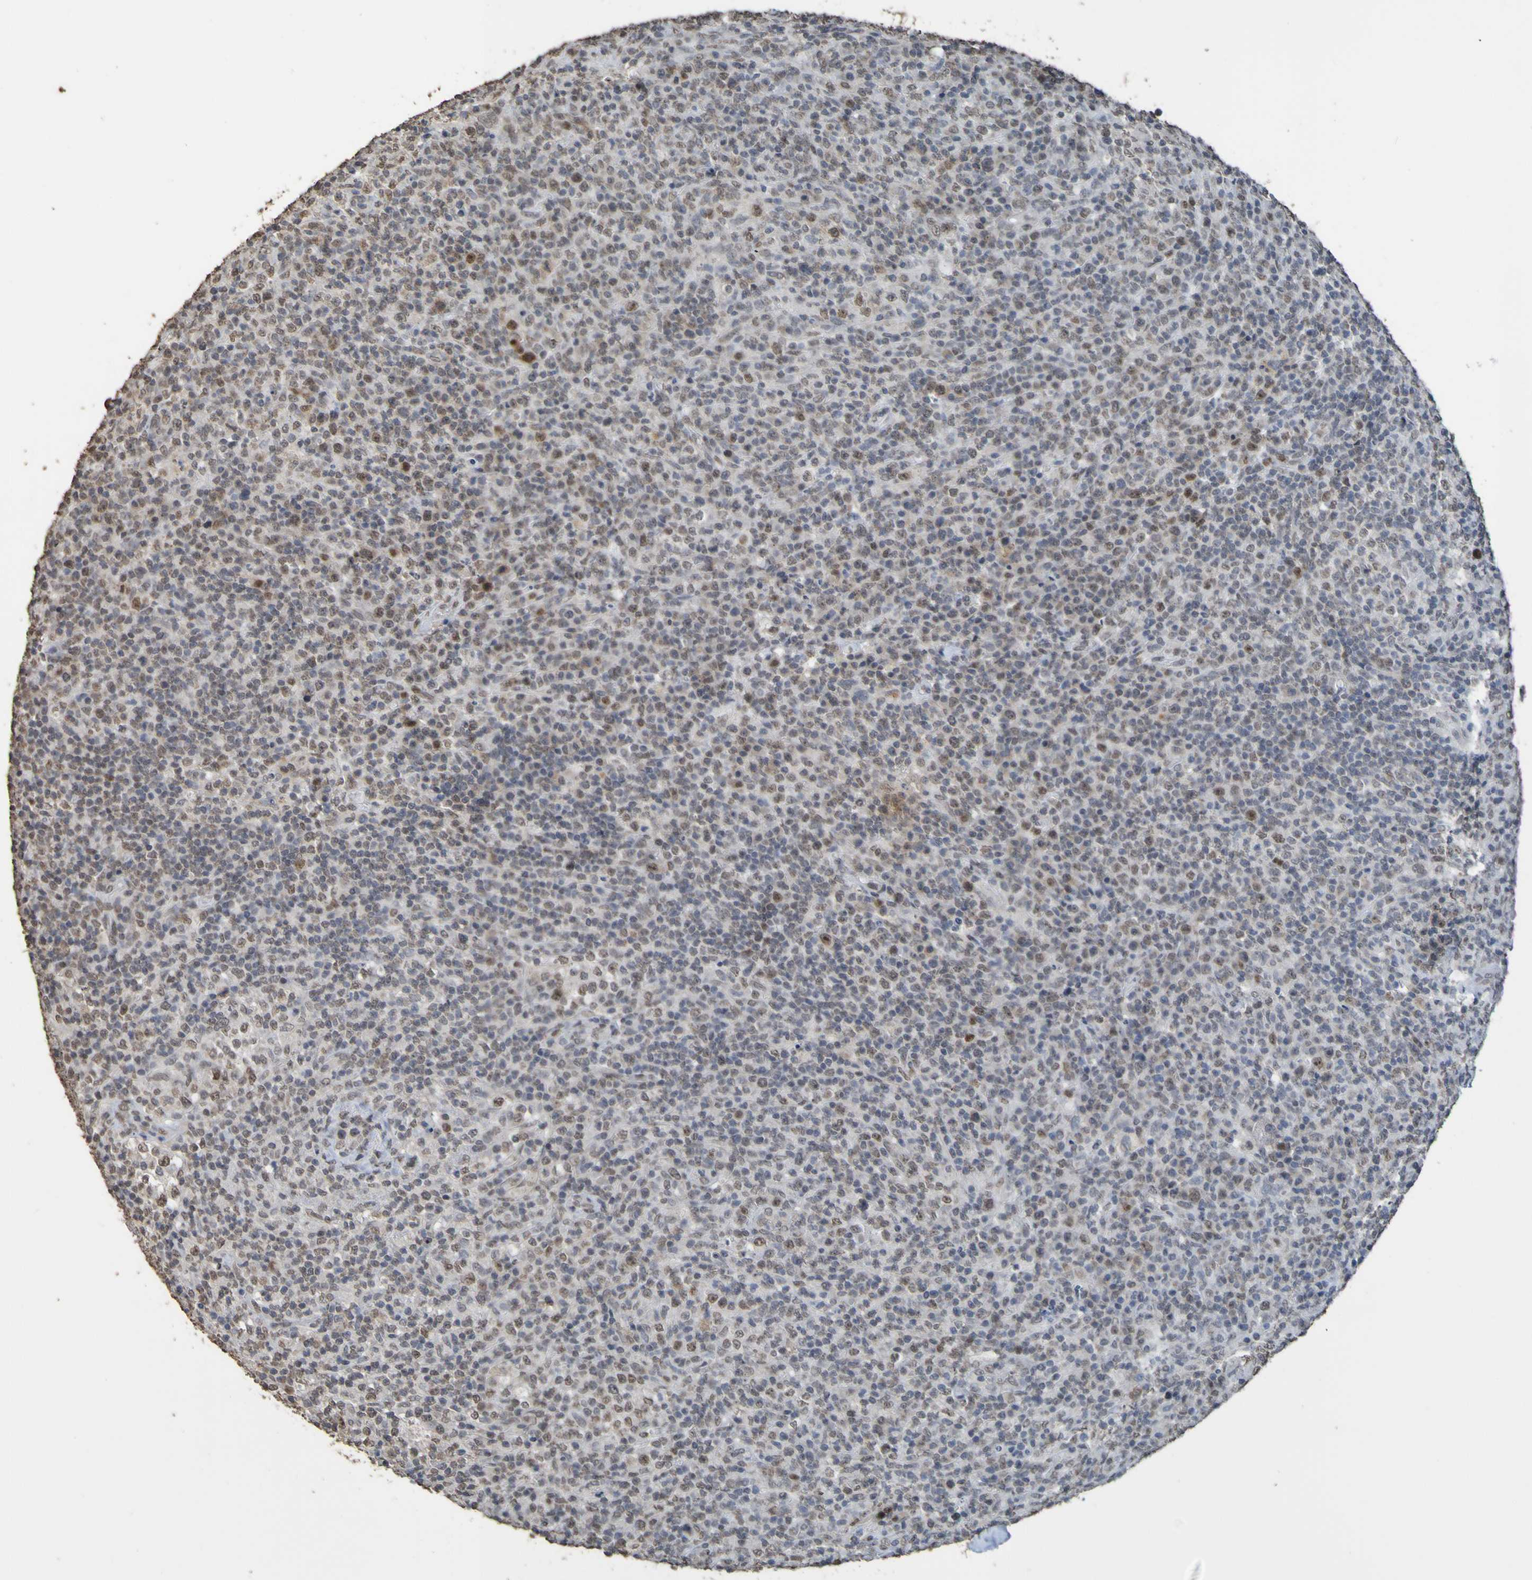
{"staining": {"intensity": "weak", "quantity": "25%-75%", "location": "nuclear"}, "tissue": "lymphoma", "cell_type": "Tumor cells", "image_type": "cancer", "snomed": [{"axis": "morphology", "description": "Malignant lymphoma, non-Hodgkin's type, High grade"}, {"axis": "topography", "description": "Lymph node"}], "caption": "Weak nuclear protein staining is seen in about 25%-75% of tumor cells in malignant lymphoma, non-Hodgkin's type (high-grade).", "gene": "ALKBH2", "patient": {"sex": "female", "age": 76}}